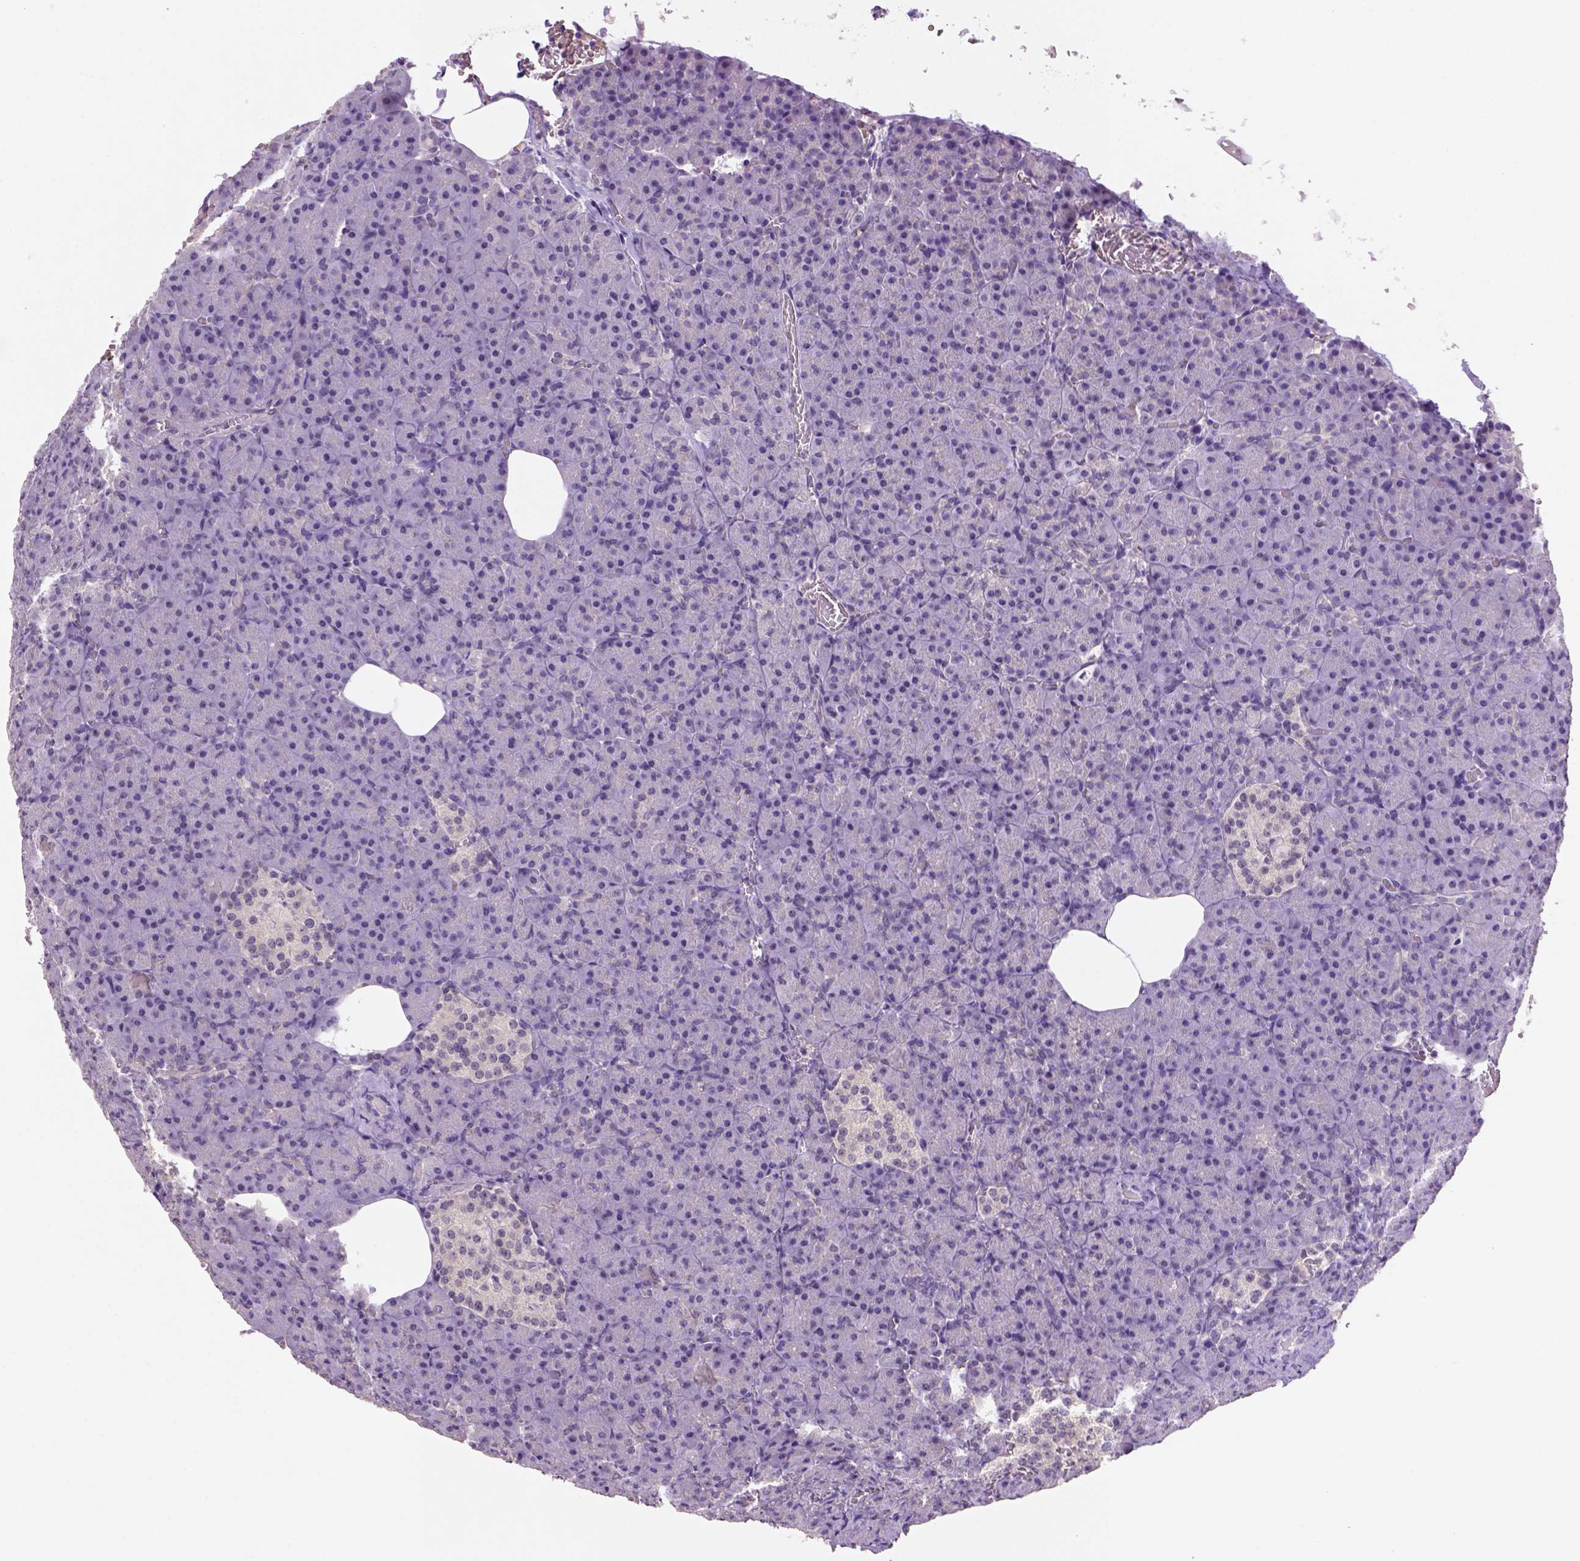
{"staining": {"intensity": "weak", "quantity": "<25%", "location": "nuclear"}, "tissue": "pancreas", "cell_type": "Exocrine glandular cells", "image_type": "normal", "snomed": [{"axis": "morphology", "description": "Normal tissue, NOS"}, {"axis": "topography", "description": "Pancreas"}], "caption": "Micrograph shows no significant protein expression in exocrine glandular cells of unremarkable pancreas. (DAB IHC visualized using brightfield microscopy, high magnification).", "gene": "SCML4", "patient": {"sex": "female", "age": 74}}